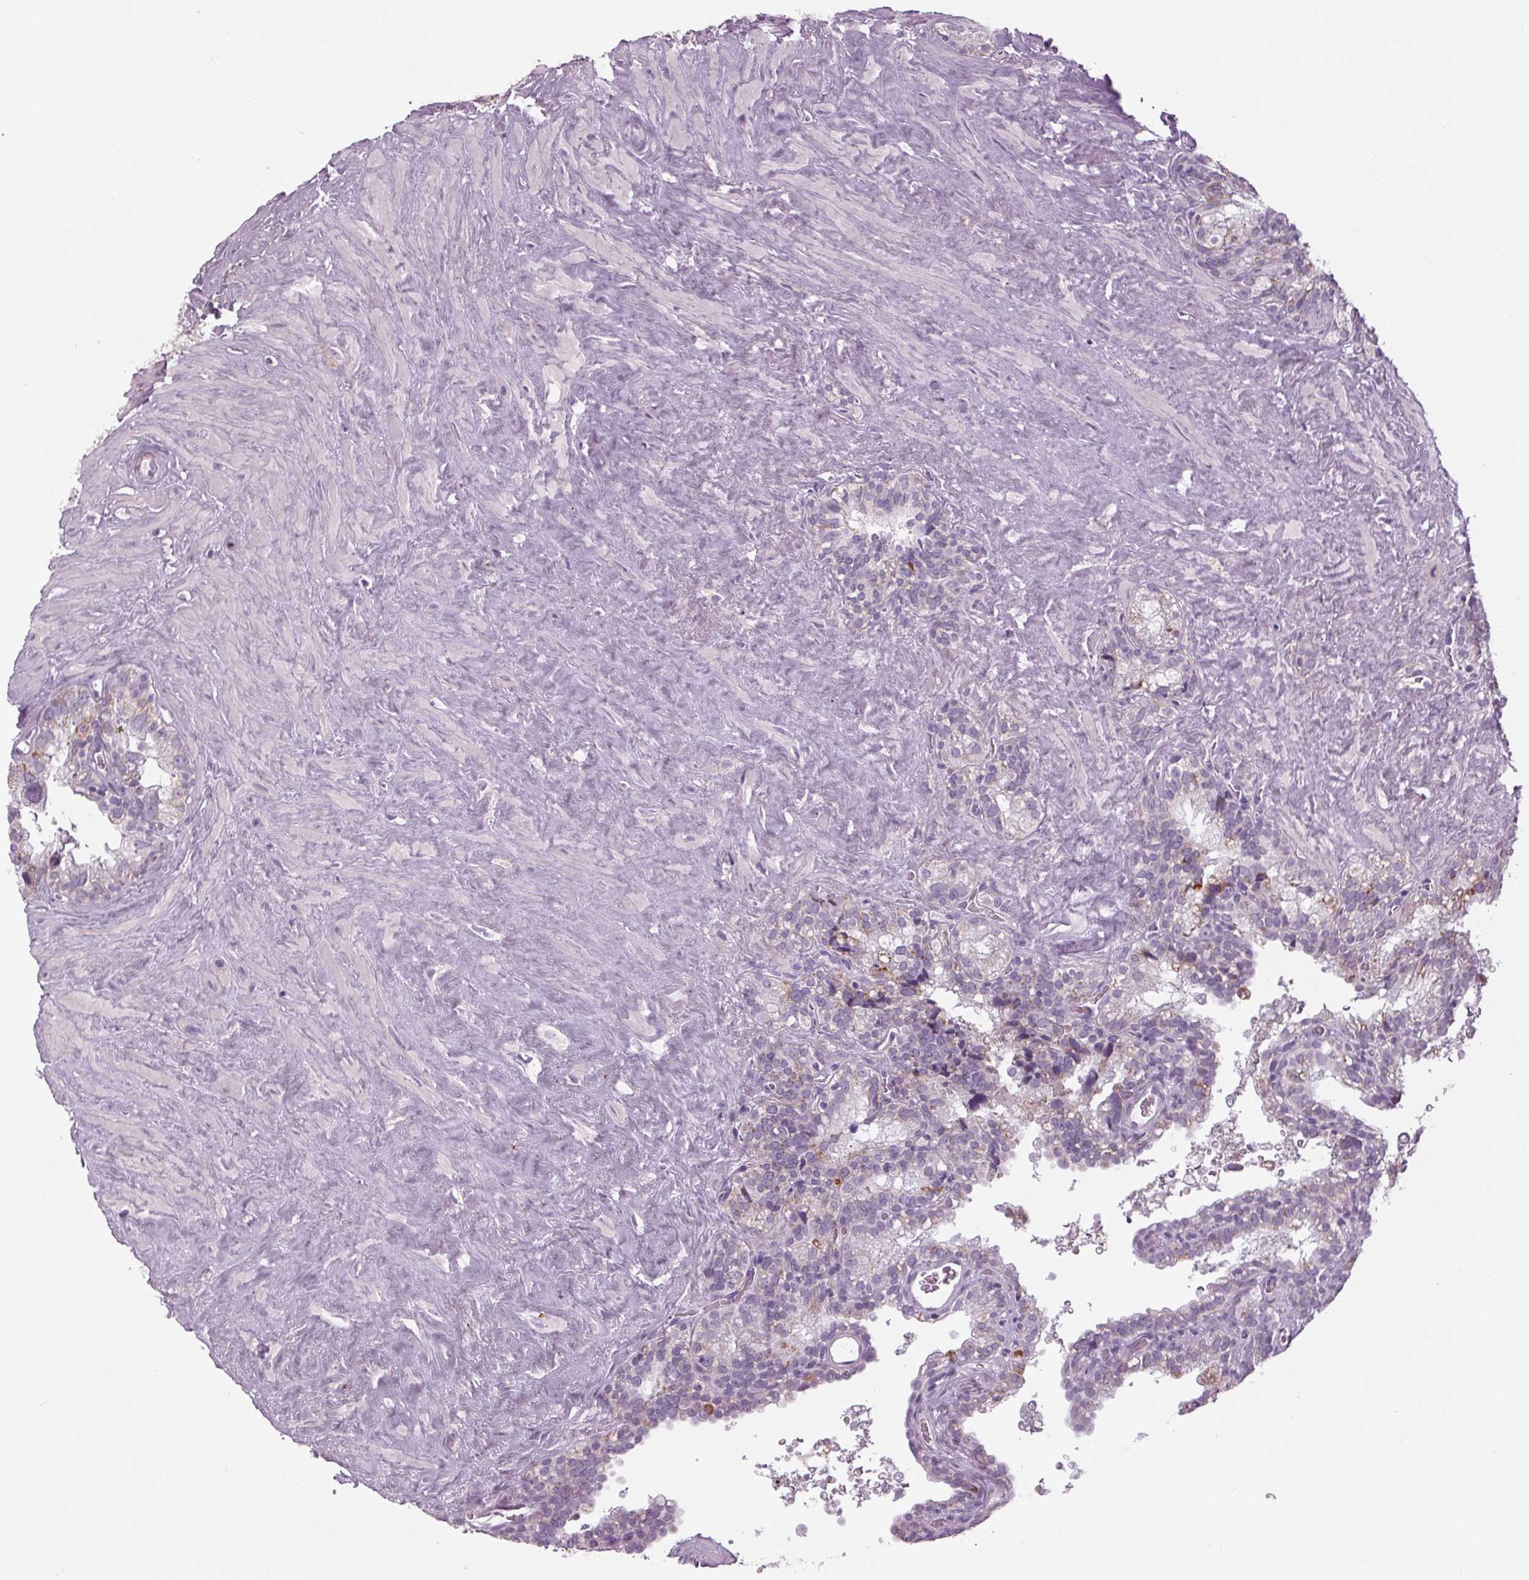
{"staining": {"intensity": "negative", "quantity": "none", "location": "none"}, "tissue": "seminal vesicle", "cell_type": "Glandular cells", "image_type": "normal", "snomed": [{"axis": "morphology", "description": "Normal tissue, NOS"}, {"axis": "topography", "description": "Prostate"}, {"axis": "topography", "description": "Seminal veicle"}], "caption": "This is an immunohistochemistry (IHC) photomicrograph of normal seminal vesicle. There is no positivity in glandular cells.", "gene": "CYP3A43", "patient": {"sex": "male", "age": 71}}